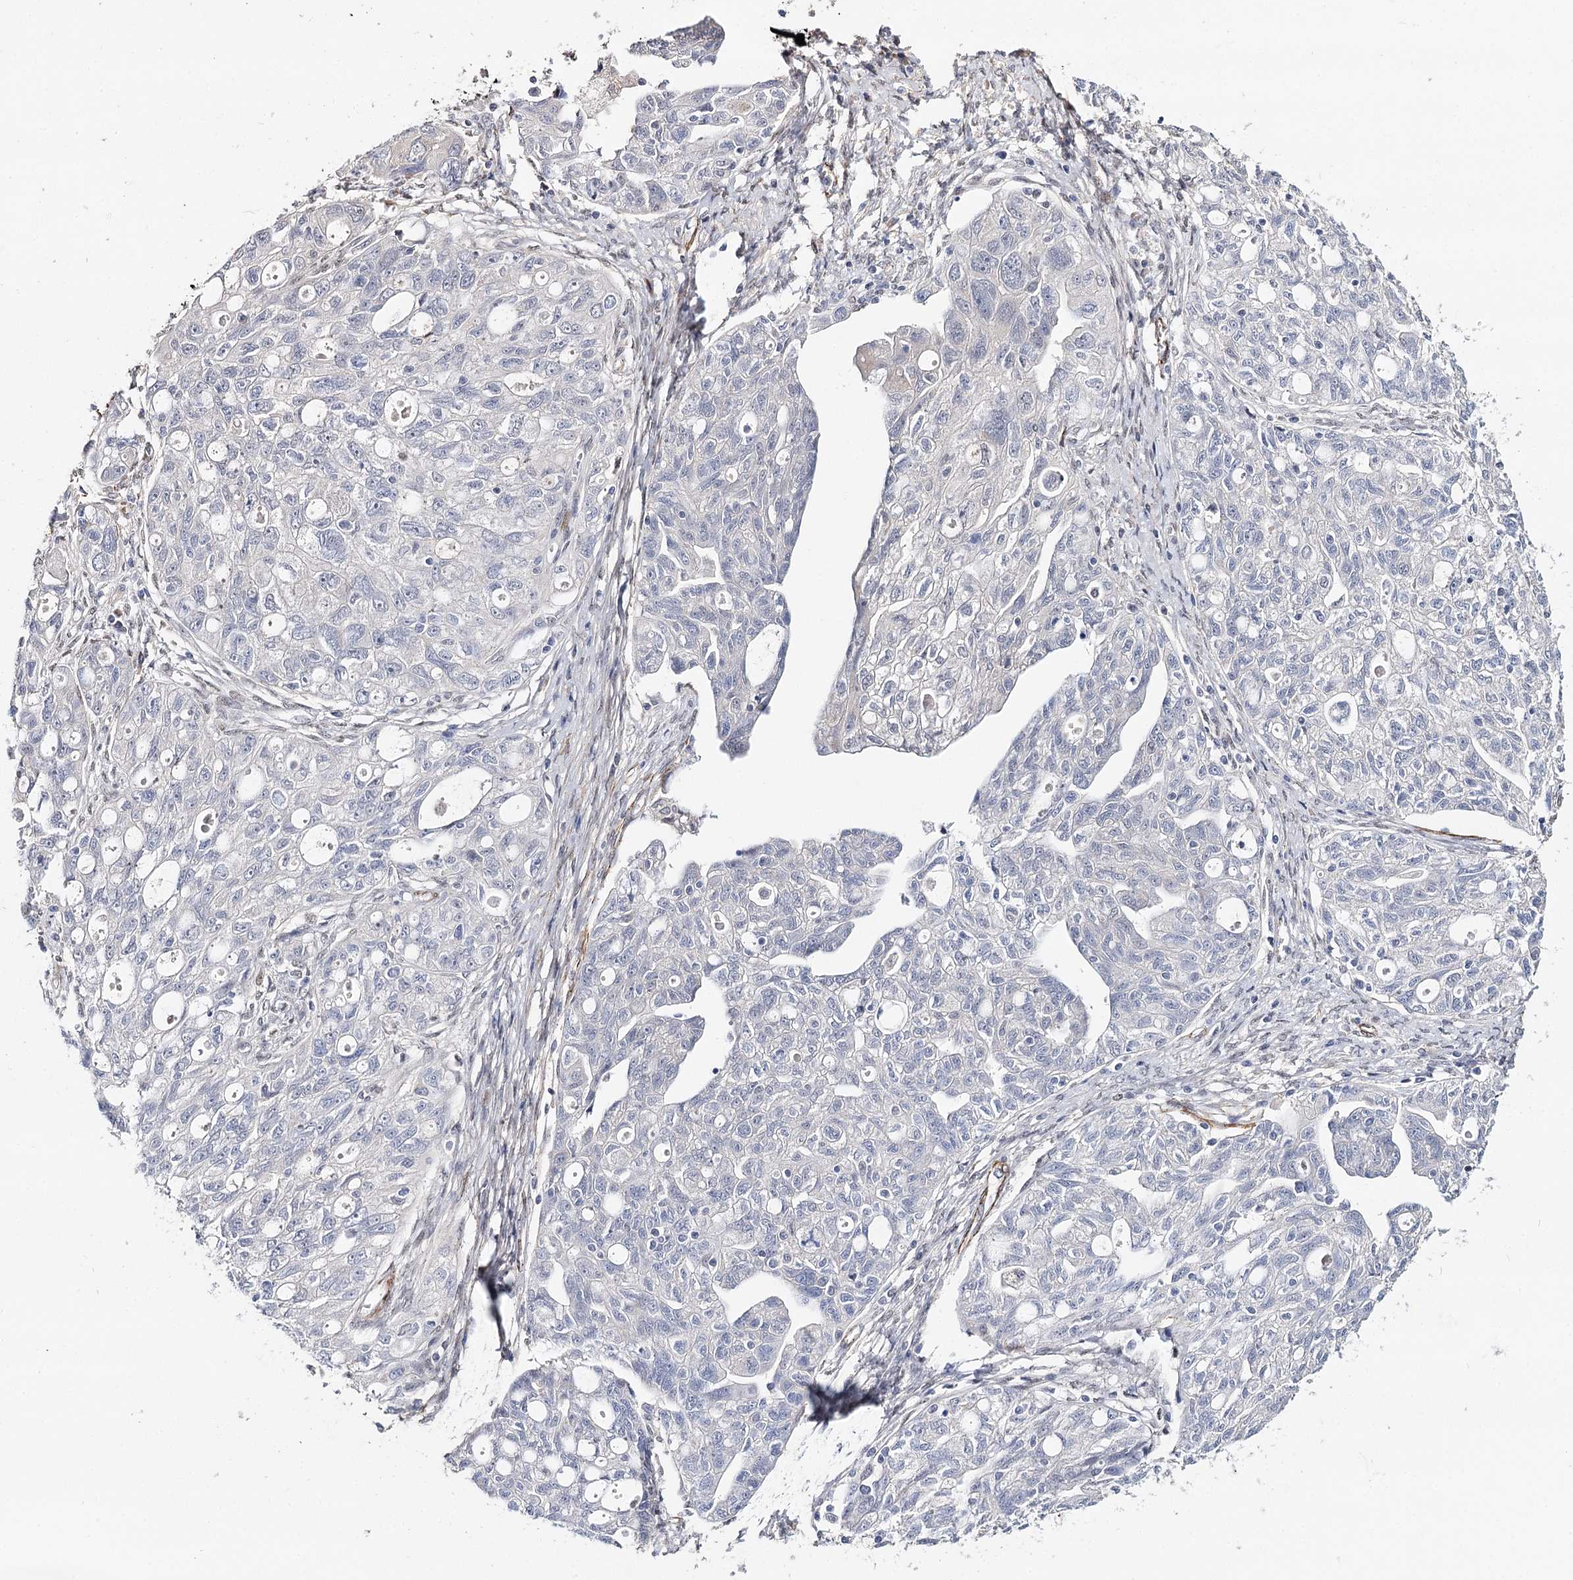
{"staining": {"intensity": "negative", "quantity": "none", "location": "none"}, "tissue": "ovarian cancer", "cell_type": "Tumor cells", "image_type": "cancer", "snomed": [{"axis": "morphology", "description": "Carcinoma, NOS"}, {"axis": "morphology", "description": "Cystadenocarcinoma, serous, NOS"}, {"axis": "topography", "description": "Ovary"}], "caption": "Immunohistochemistry (IHC) photomicrograph of neoplastic tissue: human carcinoma (ovarian) stained with DAB shows no significant protein staining in tumor cells. The staining was performed using DAB (3,3'-diaminobenzidine) to visualize the protein expression in brown, while the nuclei were stained in blue with hematoxylin (Magnification: 20x).", "gene": "CFAP46", "patient": {"sex": "female", "age": 69}}